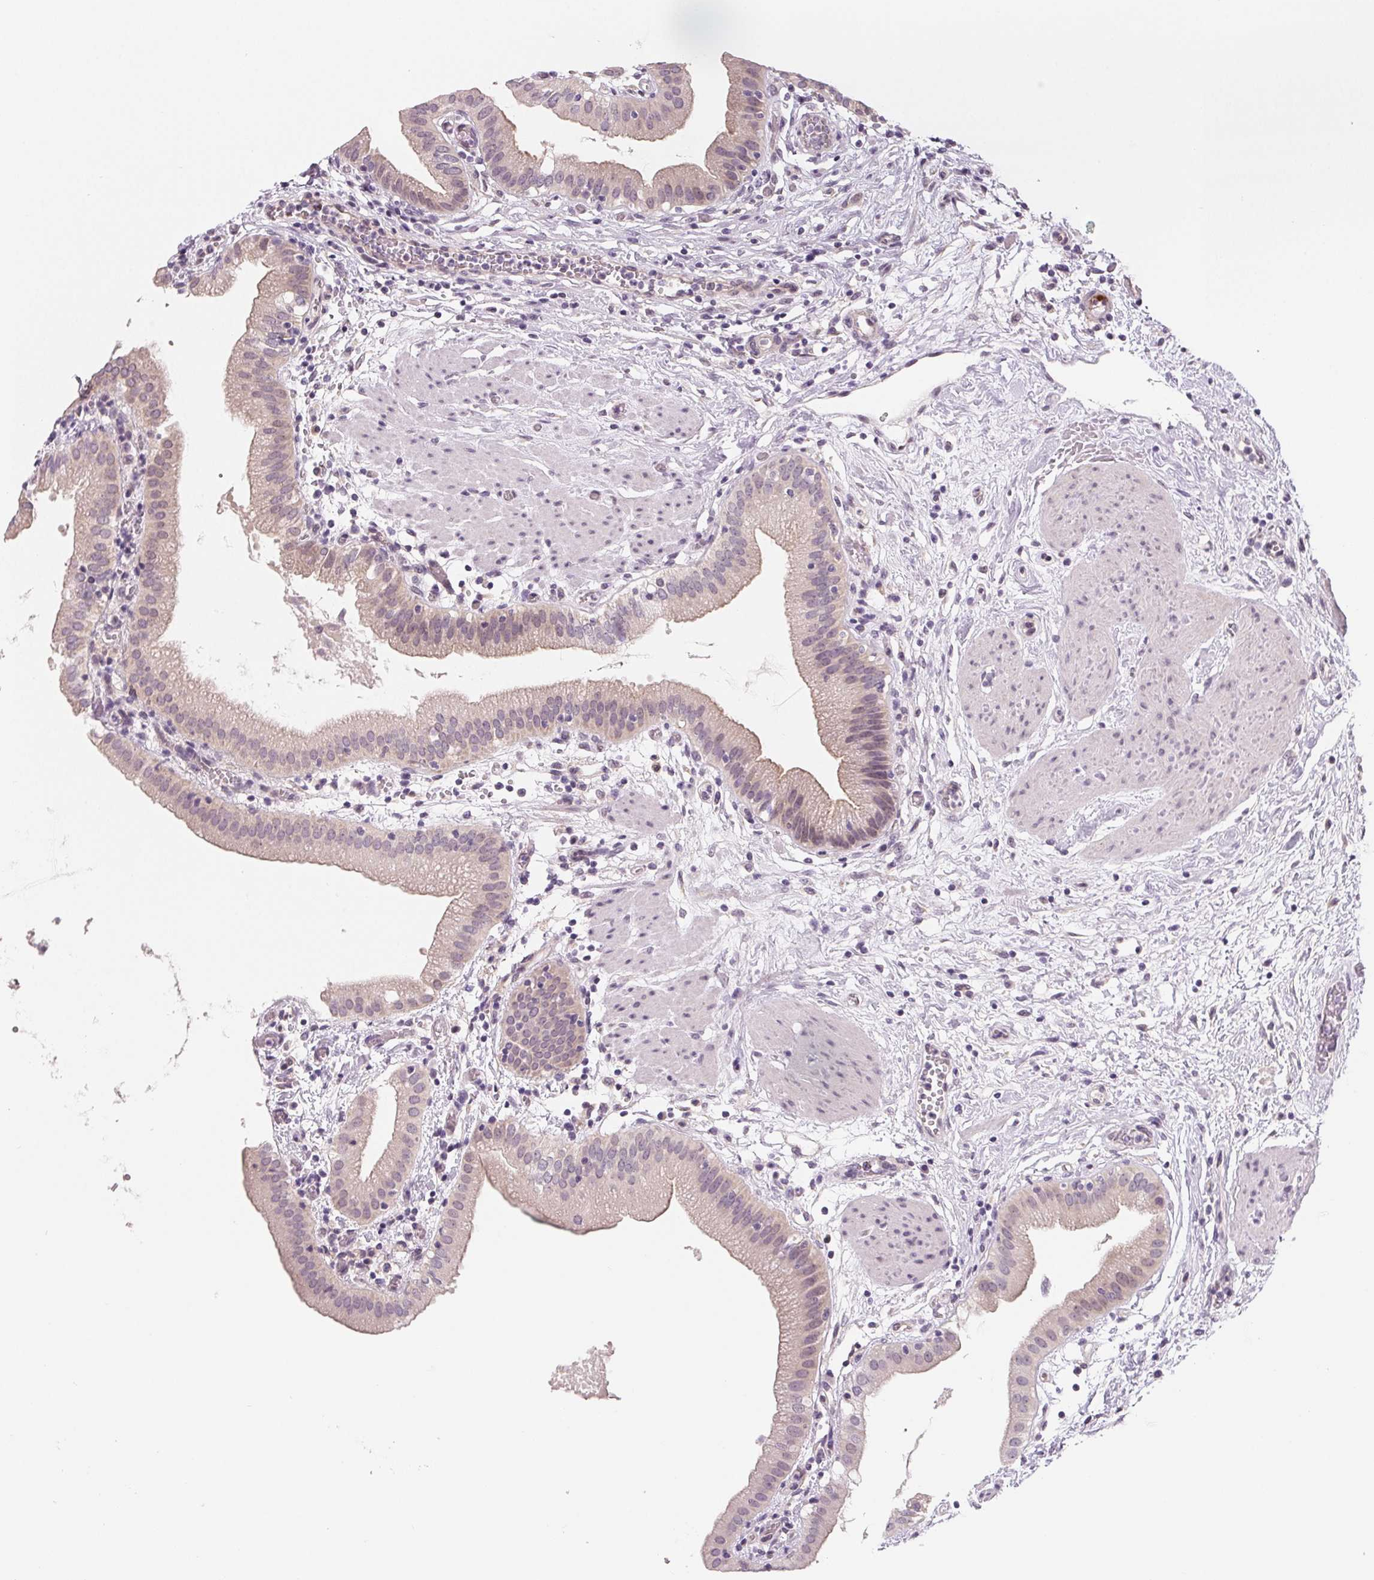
{"staining": {"intensity": "weak", "quantity": "<25%", "location": "cytoplasmic/membranous"}, "tissue": "gallbladder", "cell_type": "Glandular cells", "image_type": "normal", "snomed": [{"axis": "morphology", "description": "Normal tissue, NOS"}, {"axis": "topography", "description": "Gallbladder"}], "caption": "Immunohistochemical staining of normal gallbladder reveals no significant expression in glandular cells. The staining is performed using DAB (3,3'-diaminobenzidine) brown chromogen with nuclei counter-stained in using hematoxylin.", "gene": "CFC1B", "patient": {"sex": "female", "age": 65}}